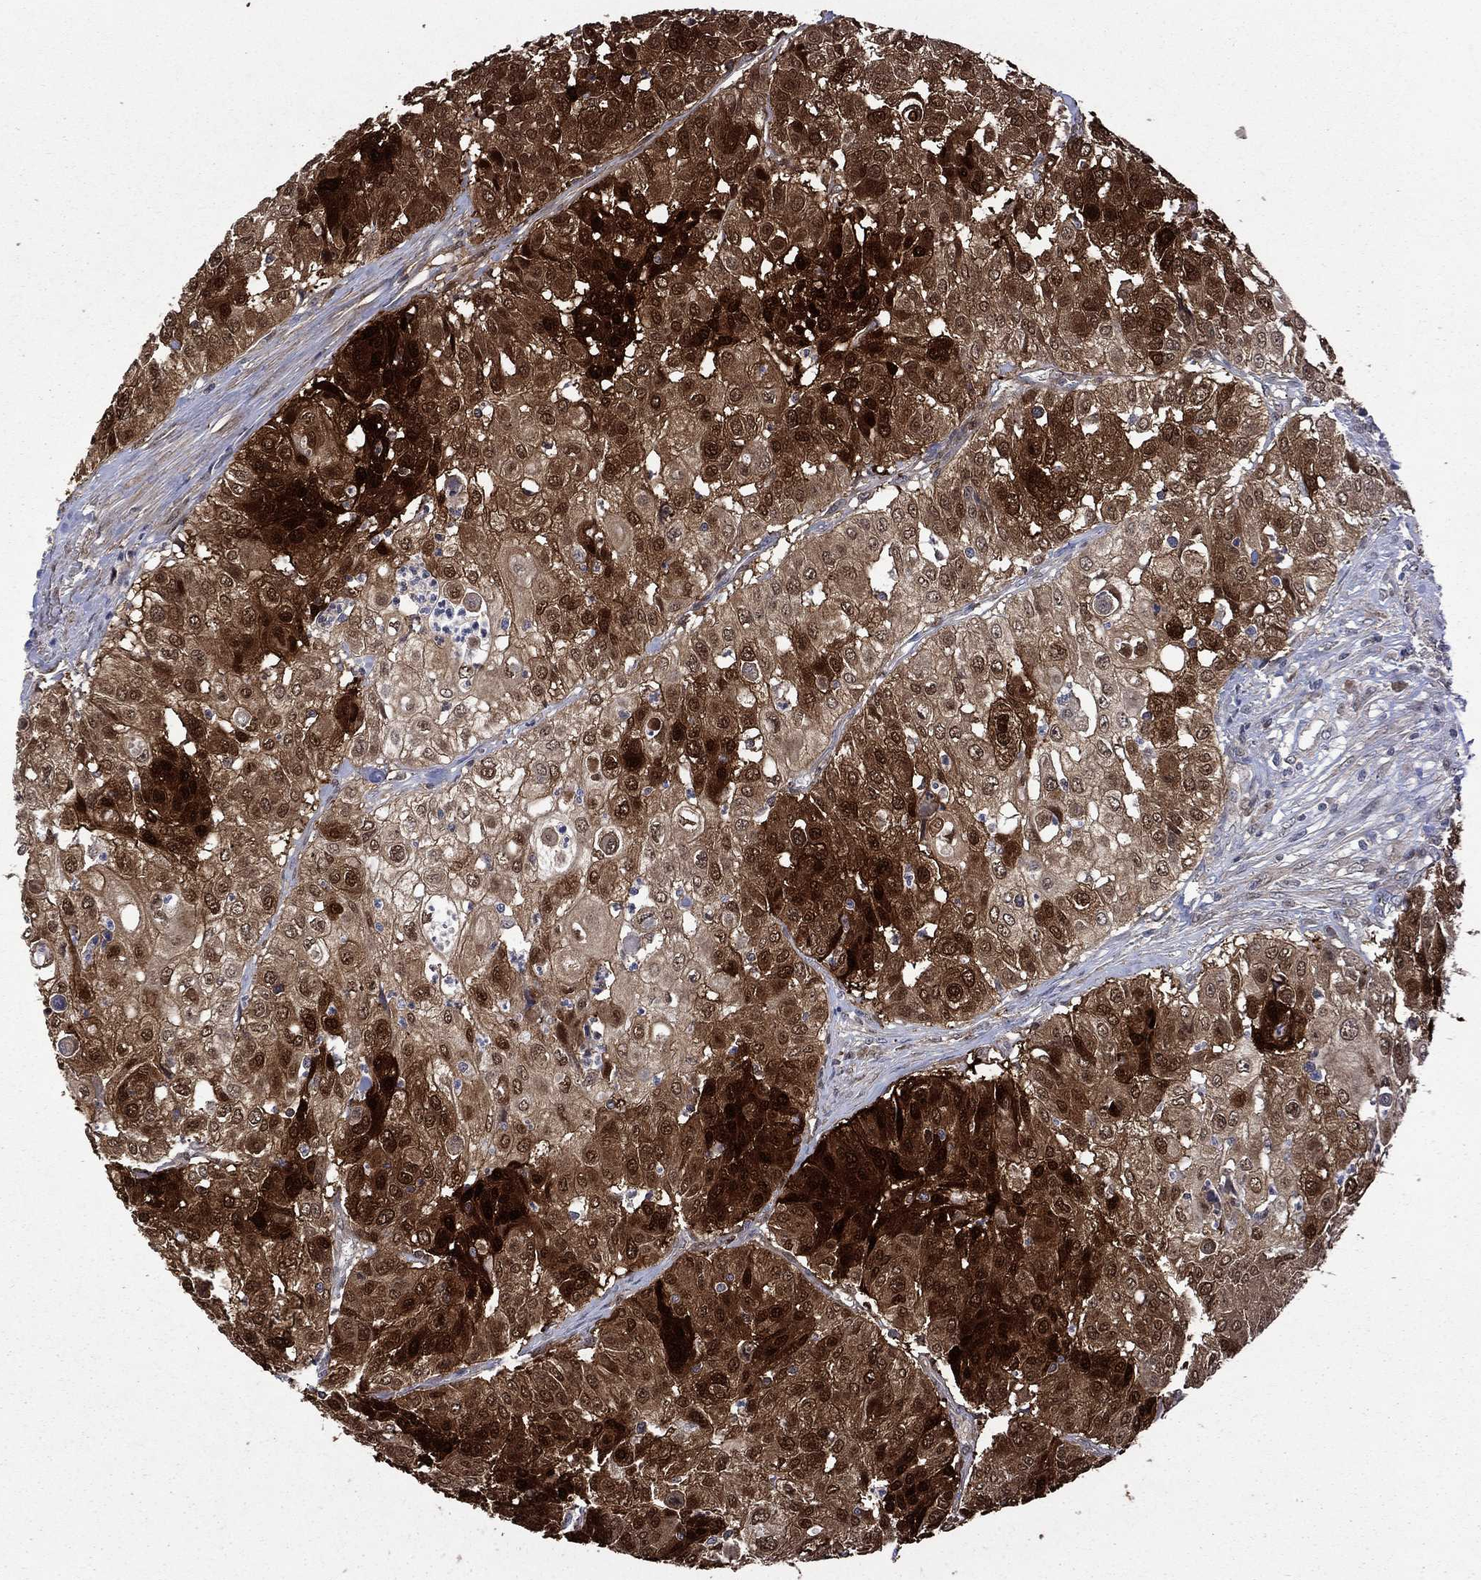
{"staining": {"intensity": "strong", "quantity": "25%-75%", "location": "cytoplasmic/membranous,nuclear"}, "tissue": "urothelial cancer", "cell_type": "Tumor cells", "image_type": "cancer", "snomed": [{"axis": "morphology", "description": "Urothelial carcinoma, High grade"}, {"axis": "topography", "description": "Urinary bladder"}], "caption": "Tumor cells reveal high levels of strong cytoplasmic/membranous and nuclear expression in about 25%-75% of cells in high-grade urothelial carcinoma.", "gene": "CBR1", "patient": {"sex": "female", "age": 79}}